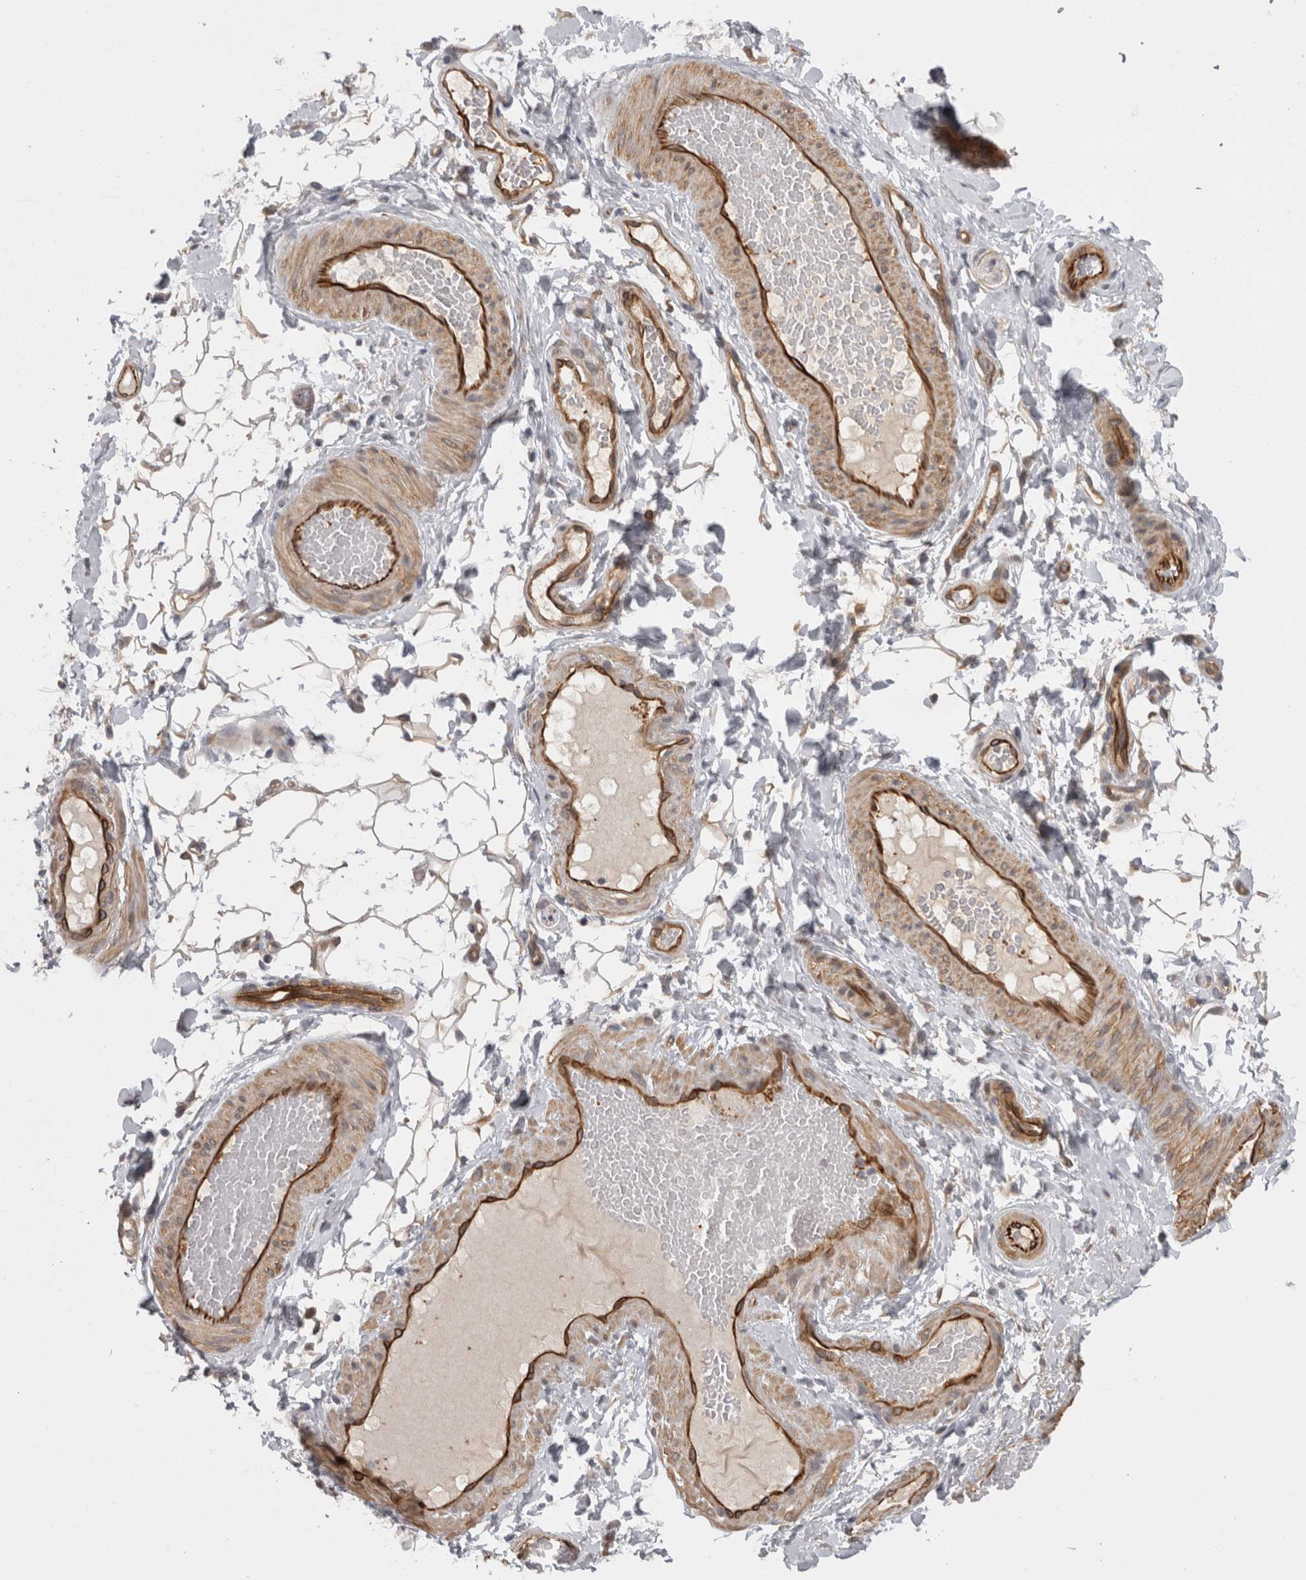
{"staining": {"intensity": "weak", "quantity": "<25%", "location": "cytoplasmic/membranous"}, "tissue": "adipose tissue", "cell_type": "Adipocytes", "image_type": "normal", "snomed": [{"axis": "morphology", "description": "Normal tissue, NOS"}, {"axis": "topography", "description": "Adipose tissue"}, {"axis": "topography", "description": "Vascular tissue"}, {"axis": "topography", "description": "Peripheral nerve tissue"}], "caption": "Immunohistochemical staining of normal human adipose tissue demonstrates no significant expression in adipocytes.", "gene": "RMDN1", "patient": {"sex": "male", "age": 25}}